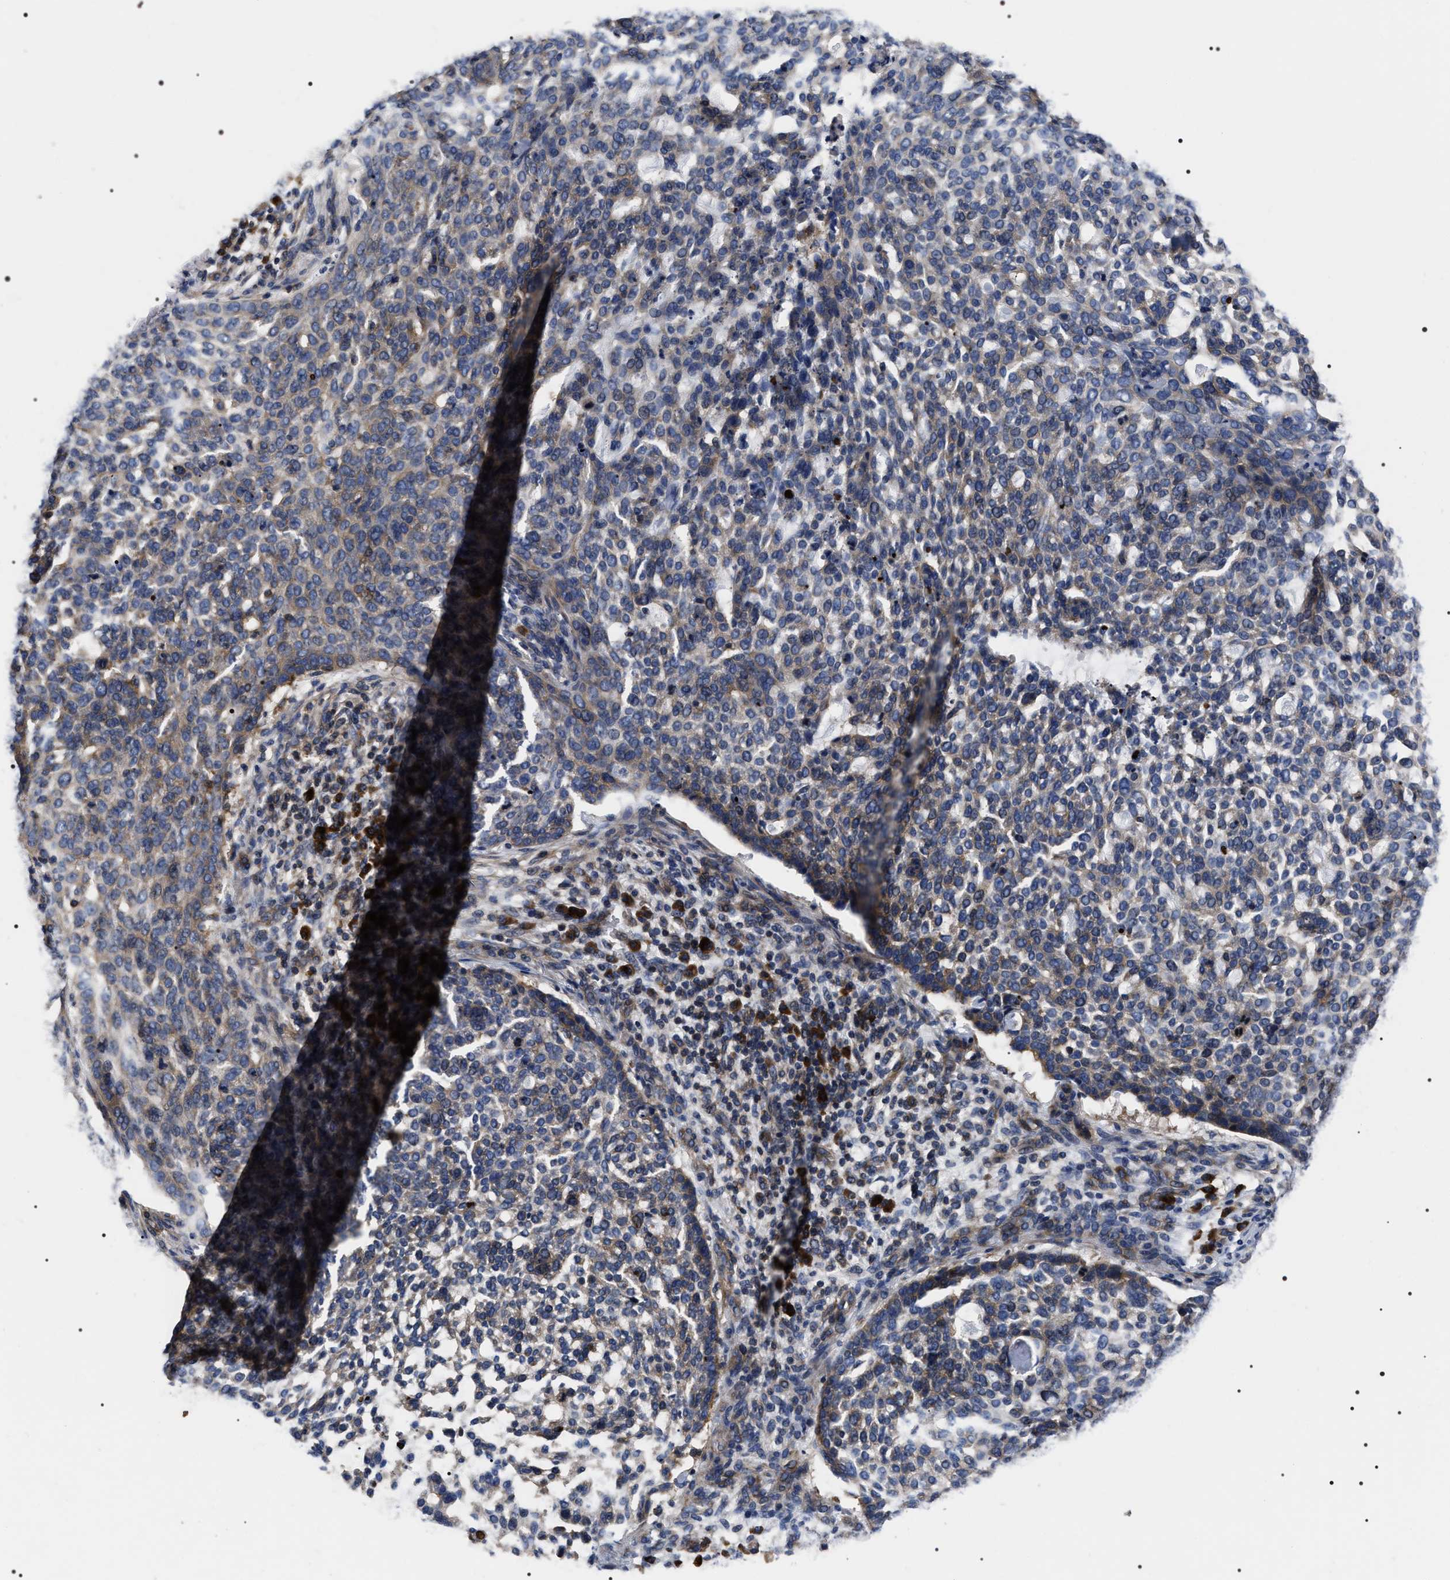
{"staining": {"intensity": "weak", "quantity": "<25%", "location": "cytoplasmic/membranous"}, "tissue": "skin cancer", "cell_type": "Tumor cells", "image_type": "cancer", "snomed": [{"axis": "morphology", "description": "Basal cell carcinoma"}, {"axis": "topography", "description": "Skin"}], "caption": "Tumor cells show no significant protein positivity in skin cancer. Nuclei are stained in blue.", "gene": "MIS18A", "patient": {"sex": "female", "age": 64}}